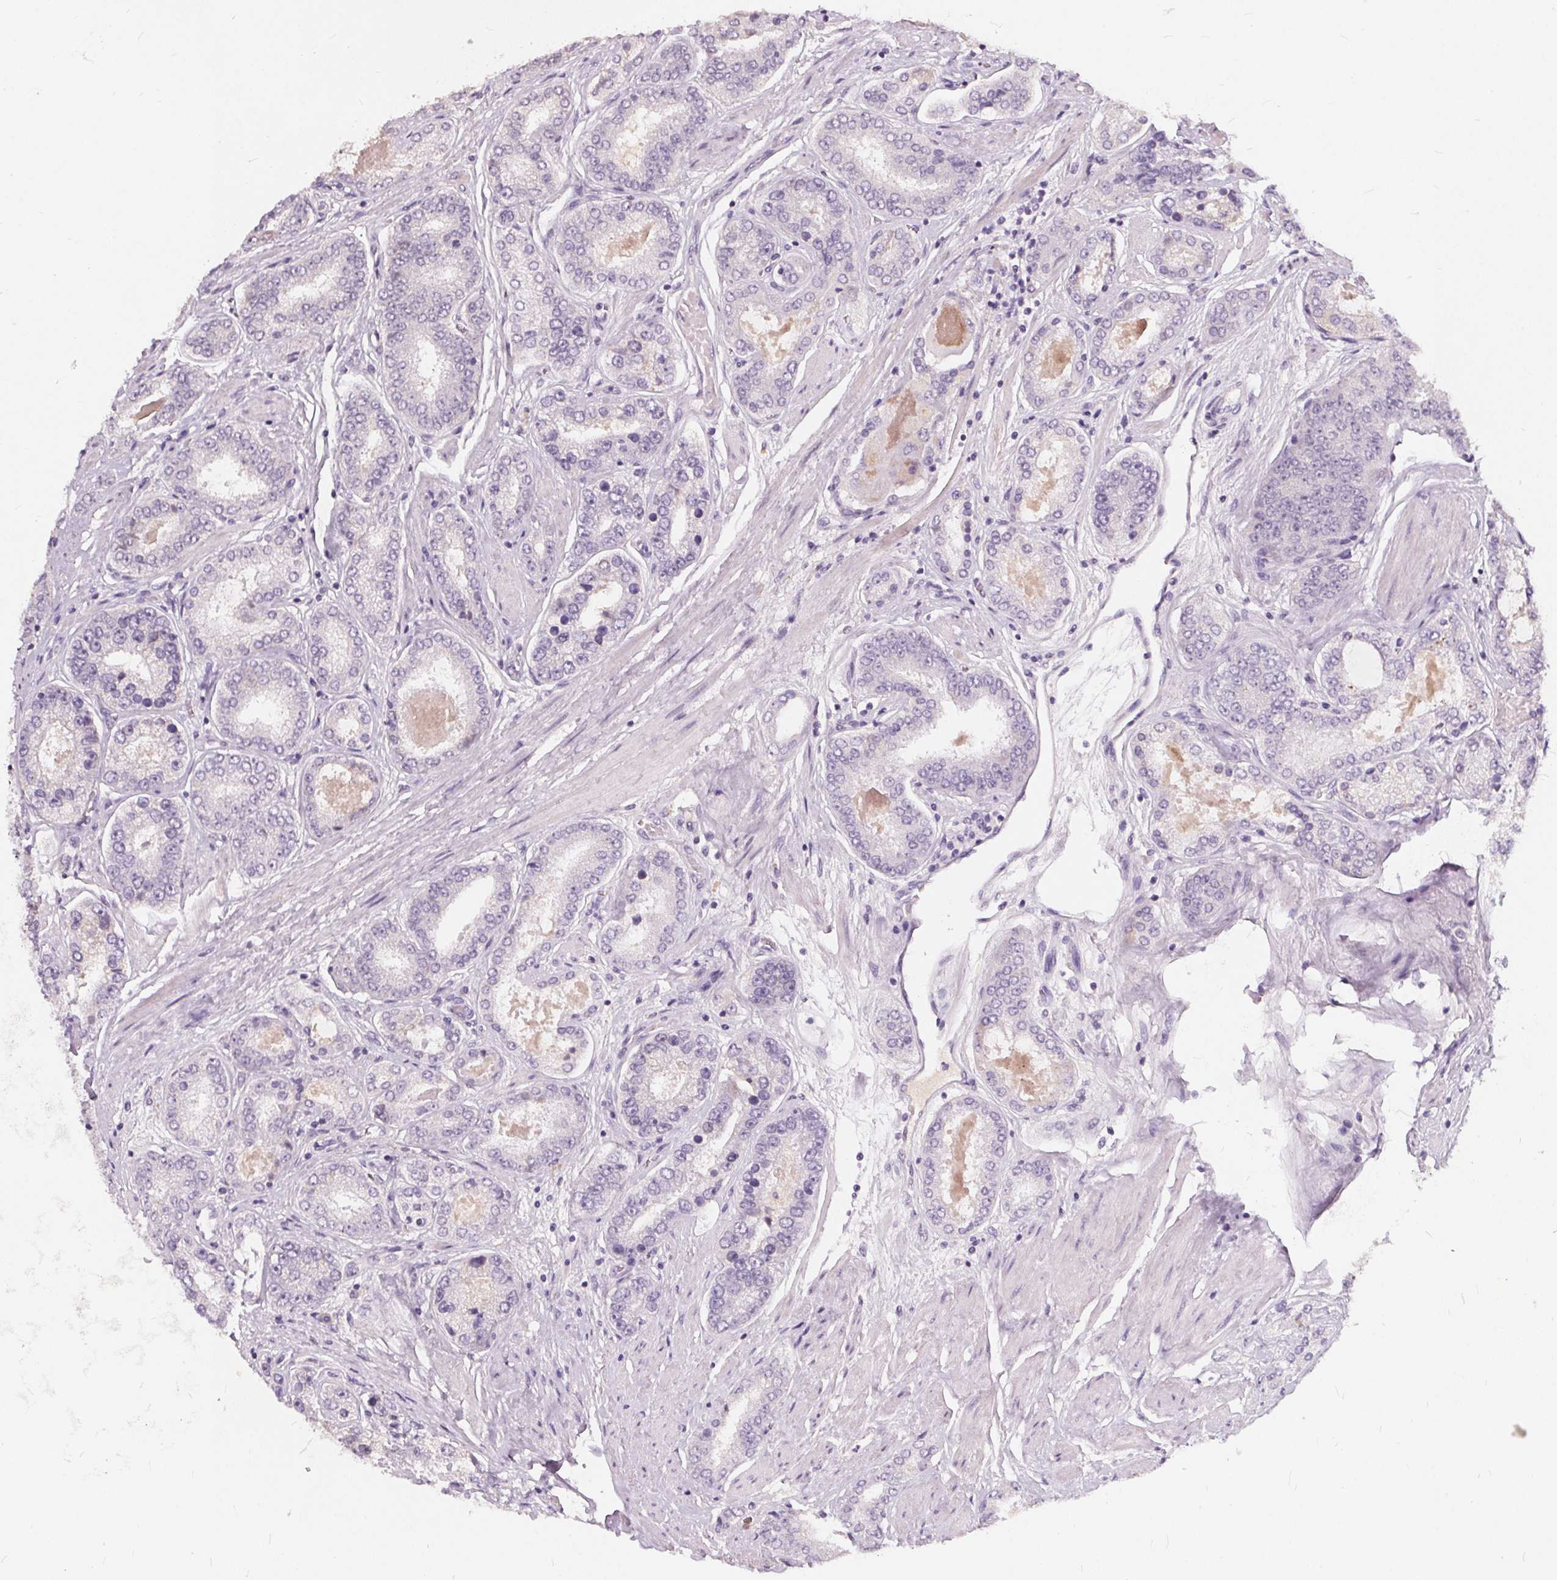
{"staining": {"intensity": "negative", "quantity": "none", "location": "none"}, "tissue": "prostate cancer", "cell_type": "Tumor cells", "image_type": "cancer", "snomed": [{"axis": "morphology", "description": "Adenocarcinoma, High grade"}, {"axis": "topography", "description": "Prostate"}], "caption": "Human prostate cancer (high-grade adenocarcinoma) stained for a protein using IHC demonstrates no expression in tumor cells.", "gene": "PLA2G2E", "patient": {"sex": "male", "age": 63}}